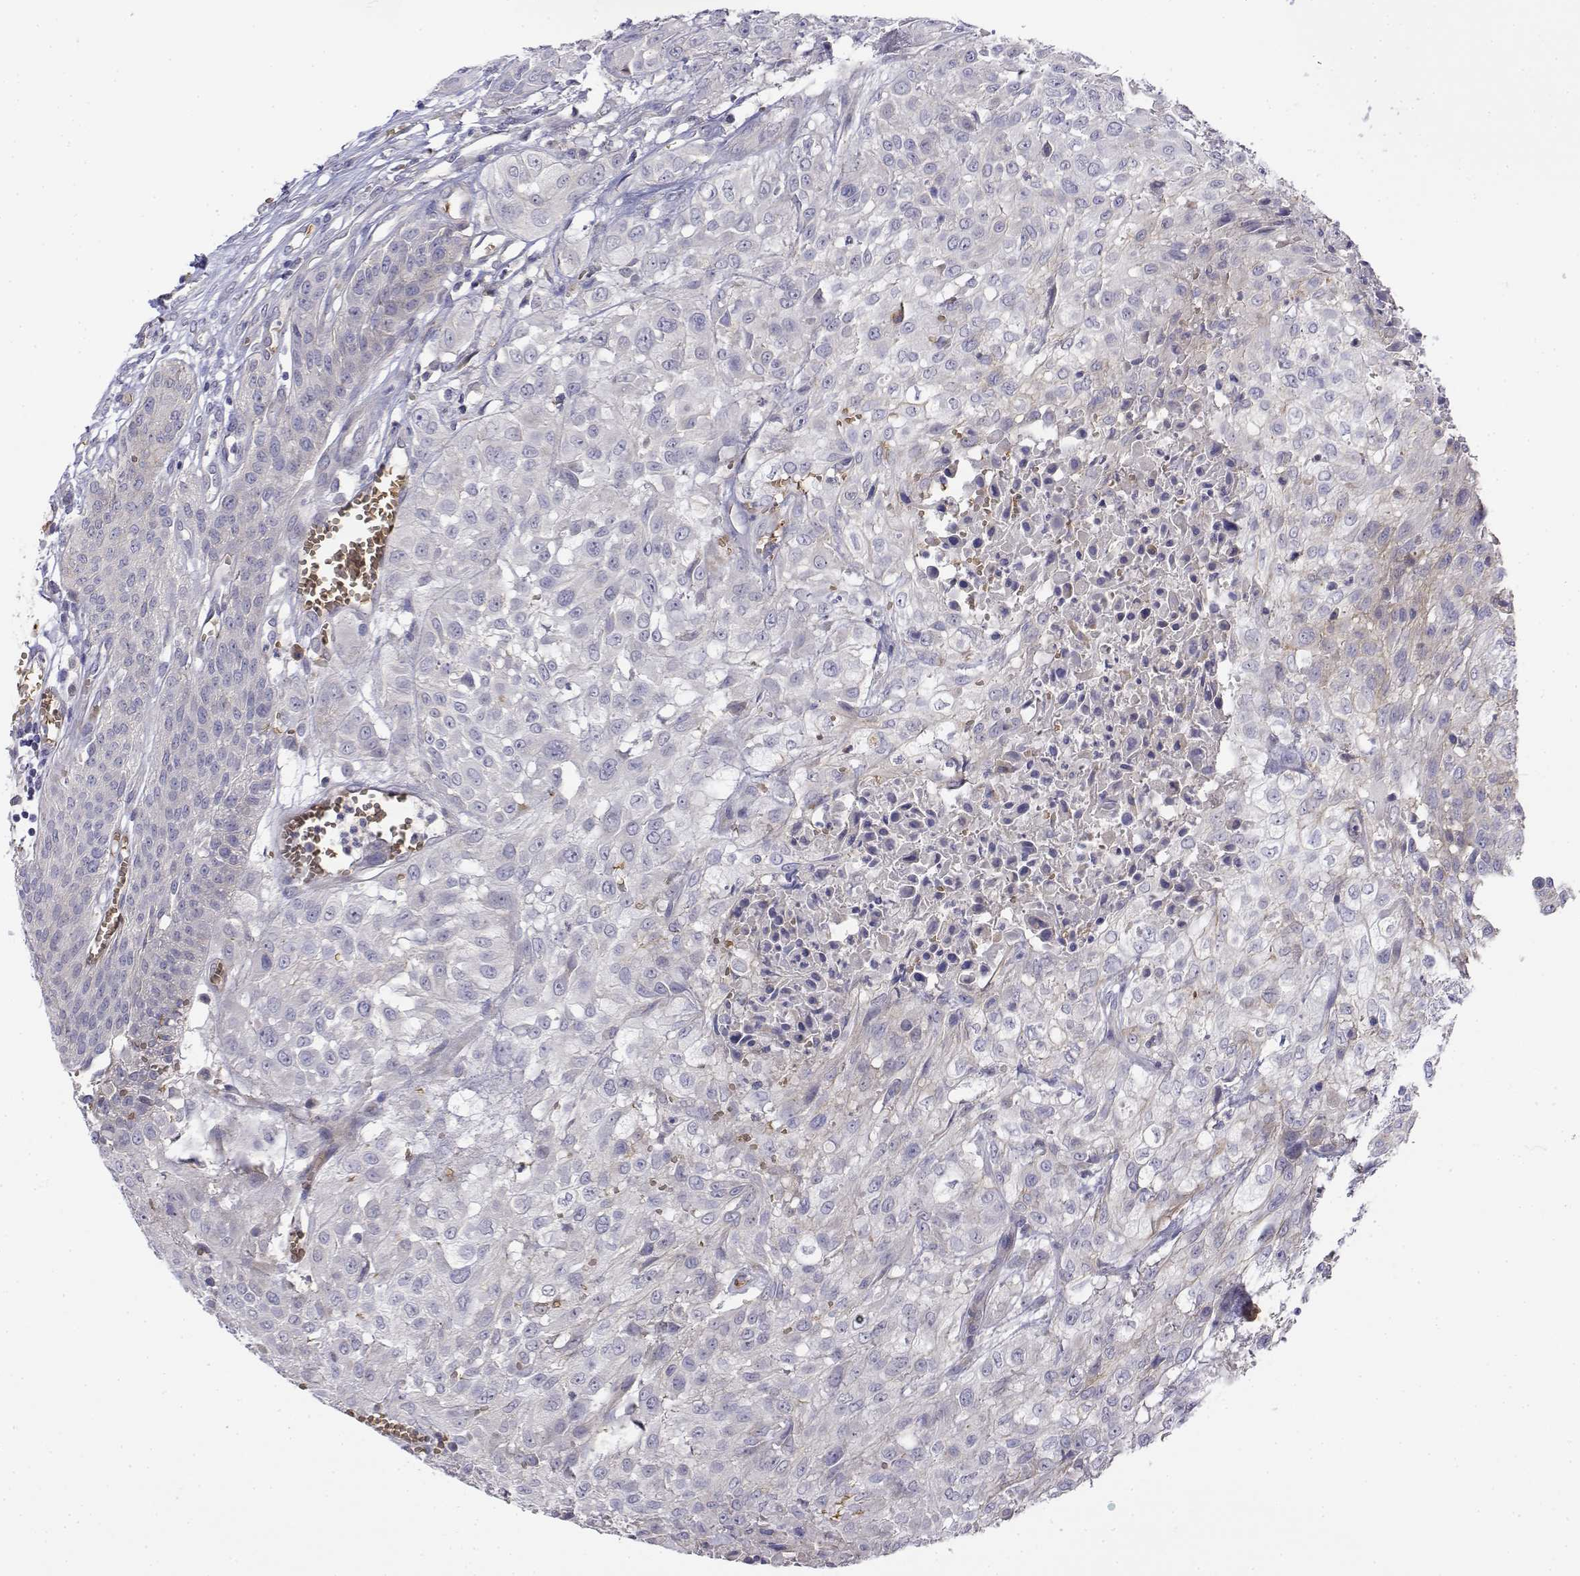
{"staining": {"intensity": "negative", "quantity": "none", "location": "none"}, "tissue": "urothelial cancer", "cell_type": "Tumor cells", "image_type": "cancer", "snomed": [{"axis": "morphology", "description": "Urothelial carcinoma, High grade"}, {"axis": "topography", "description": "Urinary bladder"}], "caption": "High magnification brightfield microscopy of urothelial cancer stained with DAB (3,3'-diaminobenzidine) (brown) and counterstained with hematoxylin (blue): tumor cells show no significant expression.", "gene": "CADM1", "patient": {"sex": "male", "age": 57}}